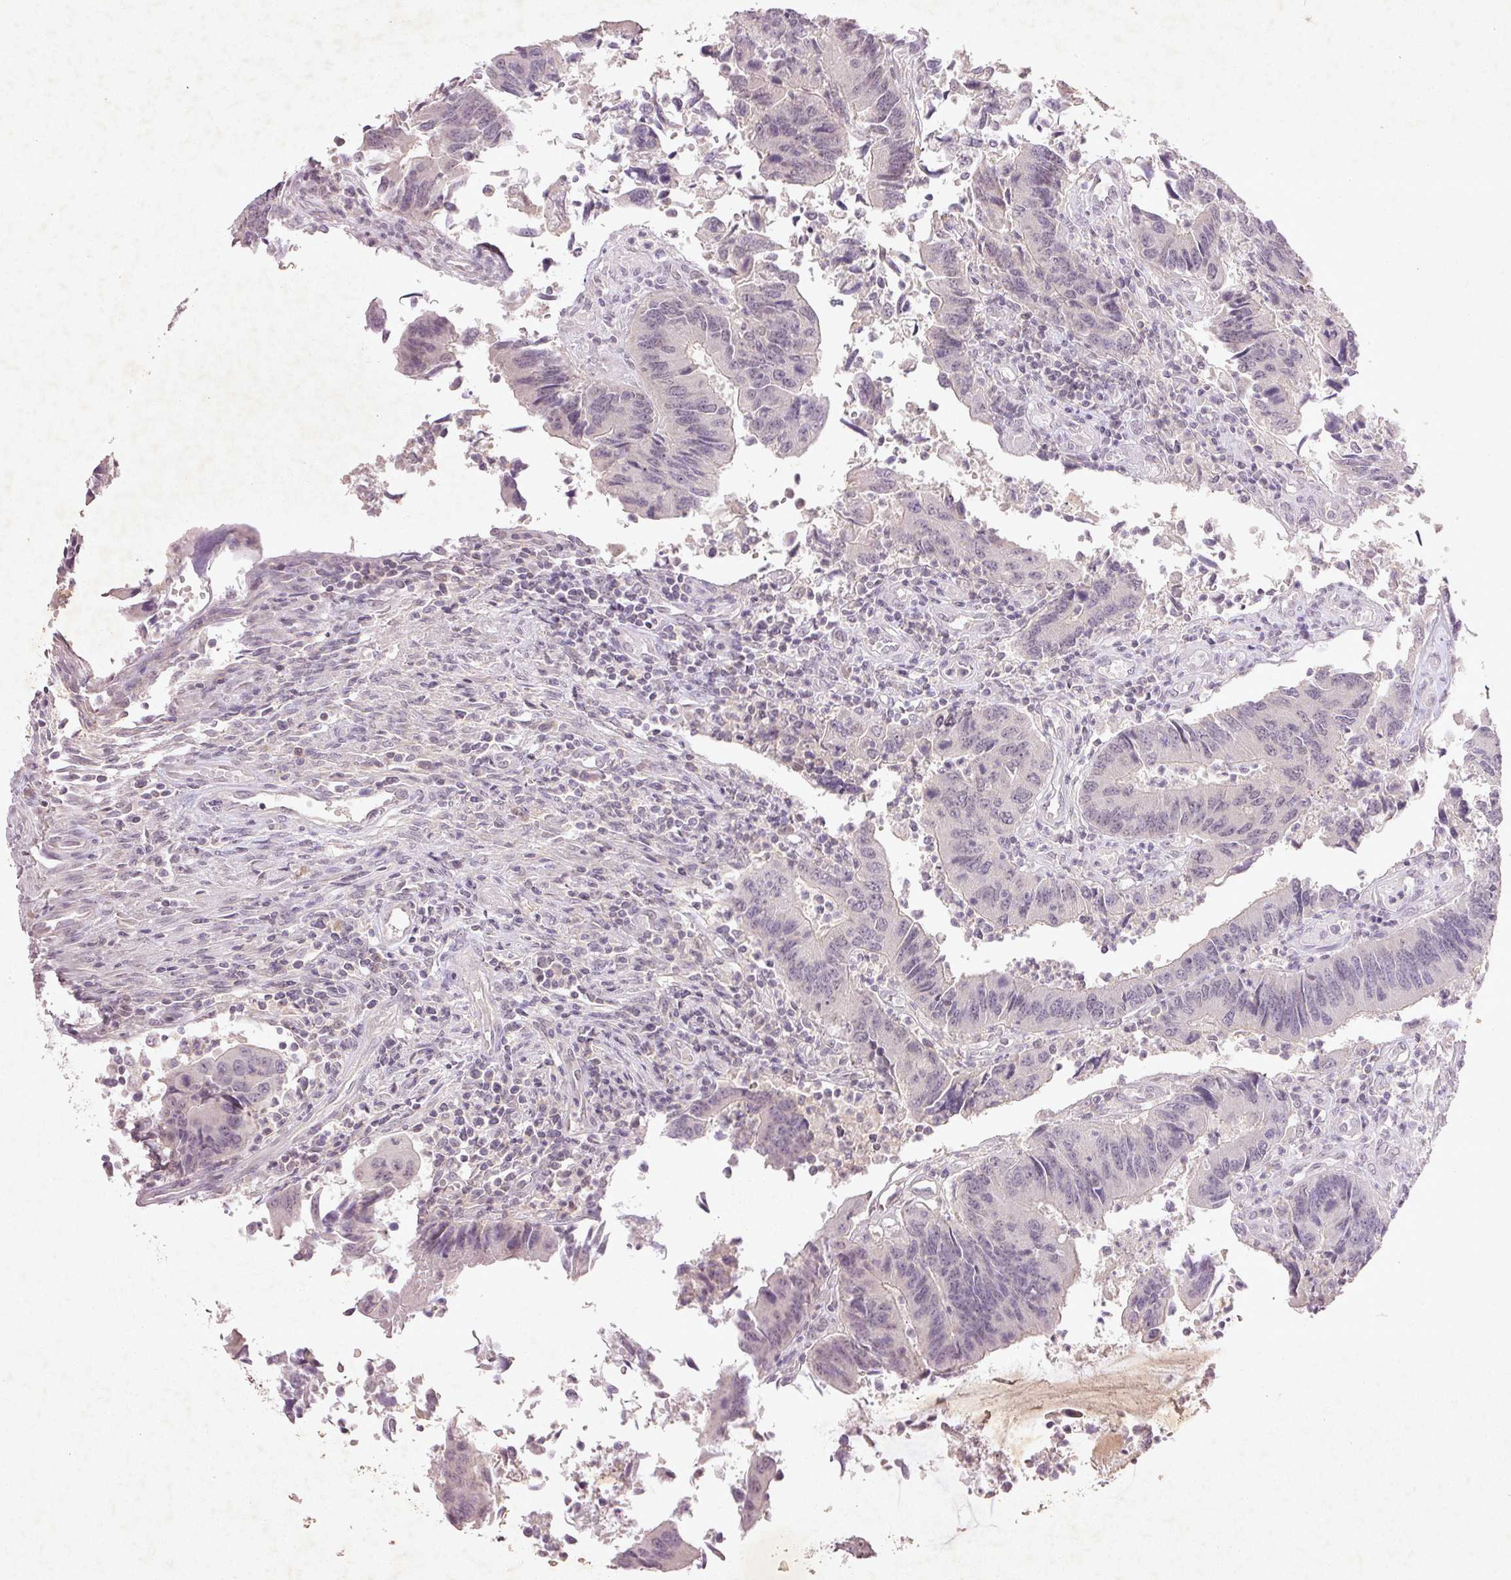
{"staining": {"intensity": "negative", "quantity": "none", "location": "none"}, "tissue": "colorectal cancer", "cell_type": "Tumor cells", "image_type": "cancer", "snomed": [{"axis": "morphology", "description": "Adenocarcinoma, NOS"}, {"axis": "topography", "description": "Colon"}], "caption": "Tumor cells show no significant protein staining in colorectal cancer (adenocarcinoma).", "gene": "FAM168B", "patient": {"sex": "female", "age": 67}}